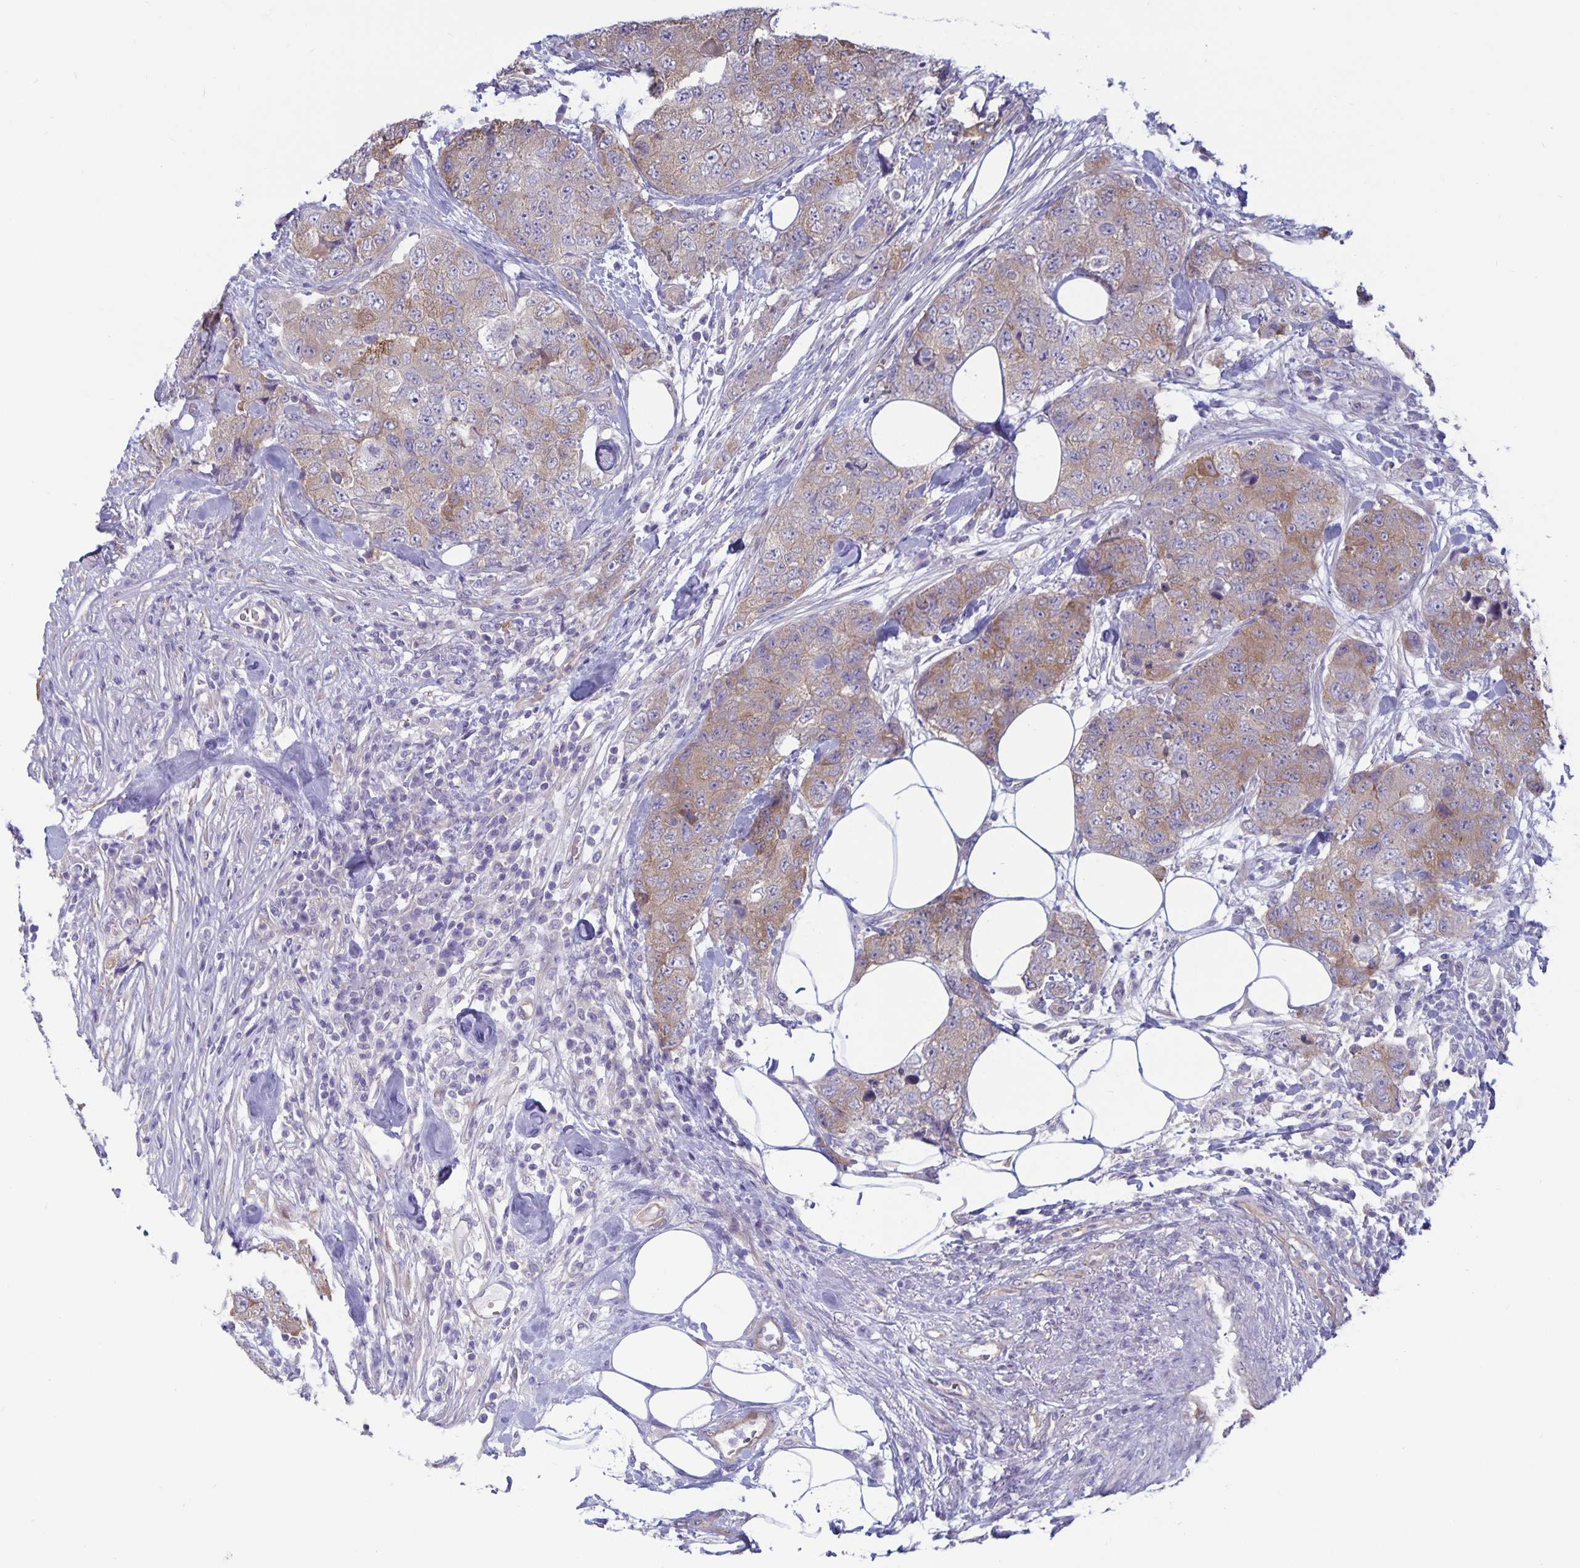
{"staining": {"intensity": "weak", "quantity": "25%-75%", "location": "cytoplasmic/membranous"}, "tissue": "urothelial cancer", "cell_type": "Tumor cells", "image_type": "cancer", "snomed": [{"axis": "morphology", "description": "Urothelial carcinoma, High grade"}, {"axis": "topography", "description": "Urinary bladder"}], "caption": "Immunohistochemistry of urothelial cancer demonstrates low levels of weak cytoplasmic/membranous staining in about 25%-75% of tumor cells.", "gene": "PLCB3", "patient": {"sex": "female", "age": 78}}